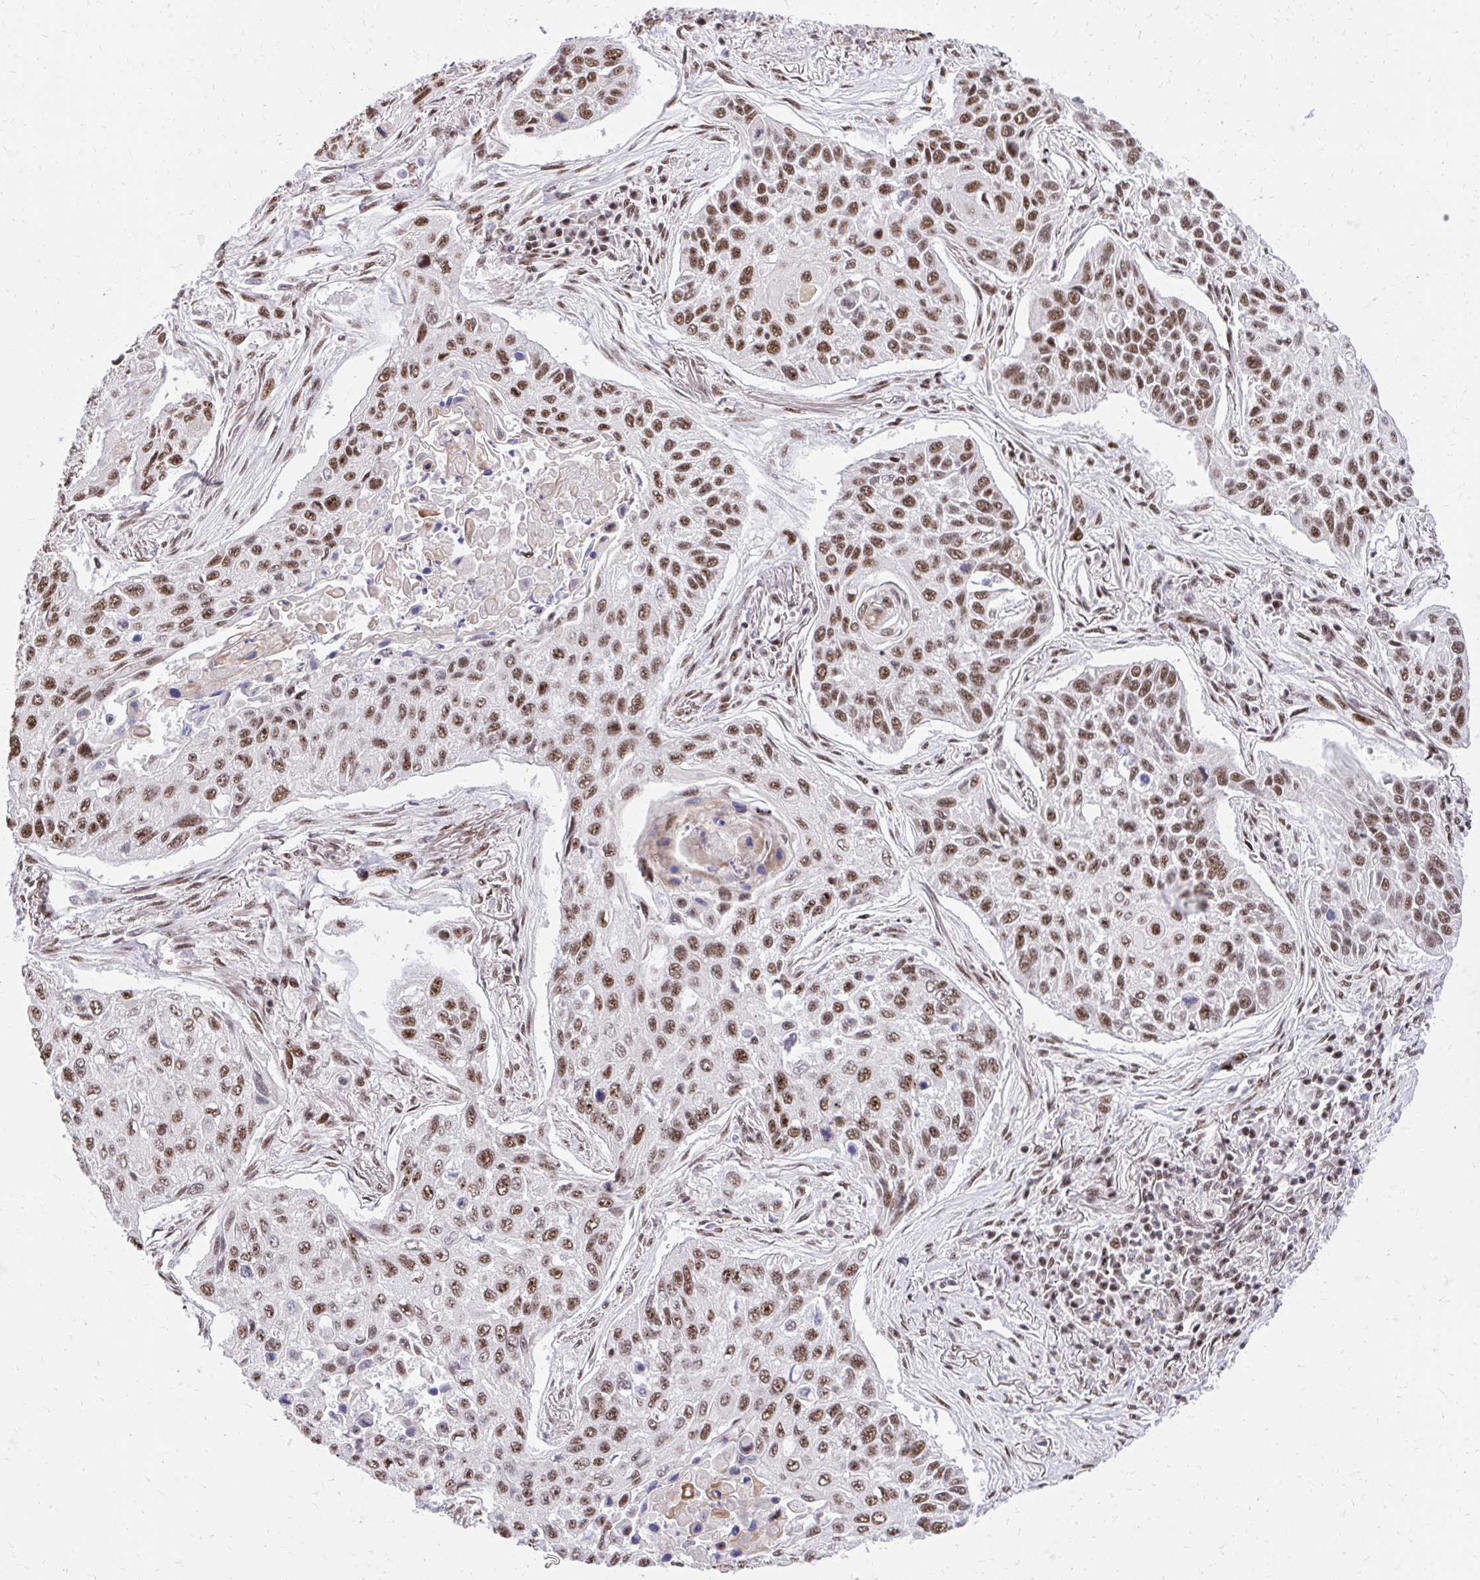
{"staining": {"intensity": "moderate", "quantity": ">75%", "location": "nuclear"}, "tissue": "lung cancer", "cell_type": "Tumor cells", "image_type": "cancer", "snomed": [{"axis": "morphology", "description": "Squamous cell carcinoma, NOS"}, {"axis": "topography", "description": "Lung"}], "caption": "Immunohistochemical staining of lung cancer (squamous cell carcinoma) reveals moderate nuclear protein positivity in approximately >75% of tumor cells. The protein of interest is stained brown, and the nuclei are stained in blue (DAB (3,3'-diaminobenzidine) IHC with brightfield microscopy, high magnification).", "gene": "SYNE4", "patient": {"sex": "male", "age": 75}}